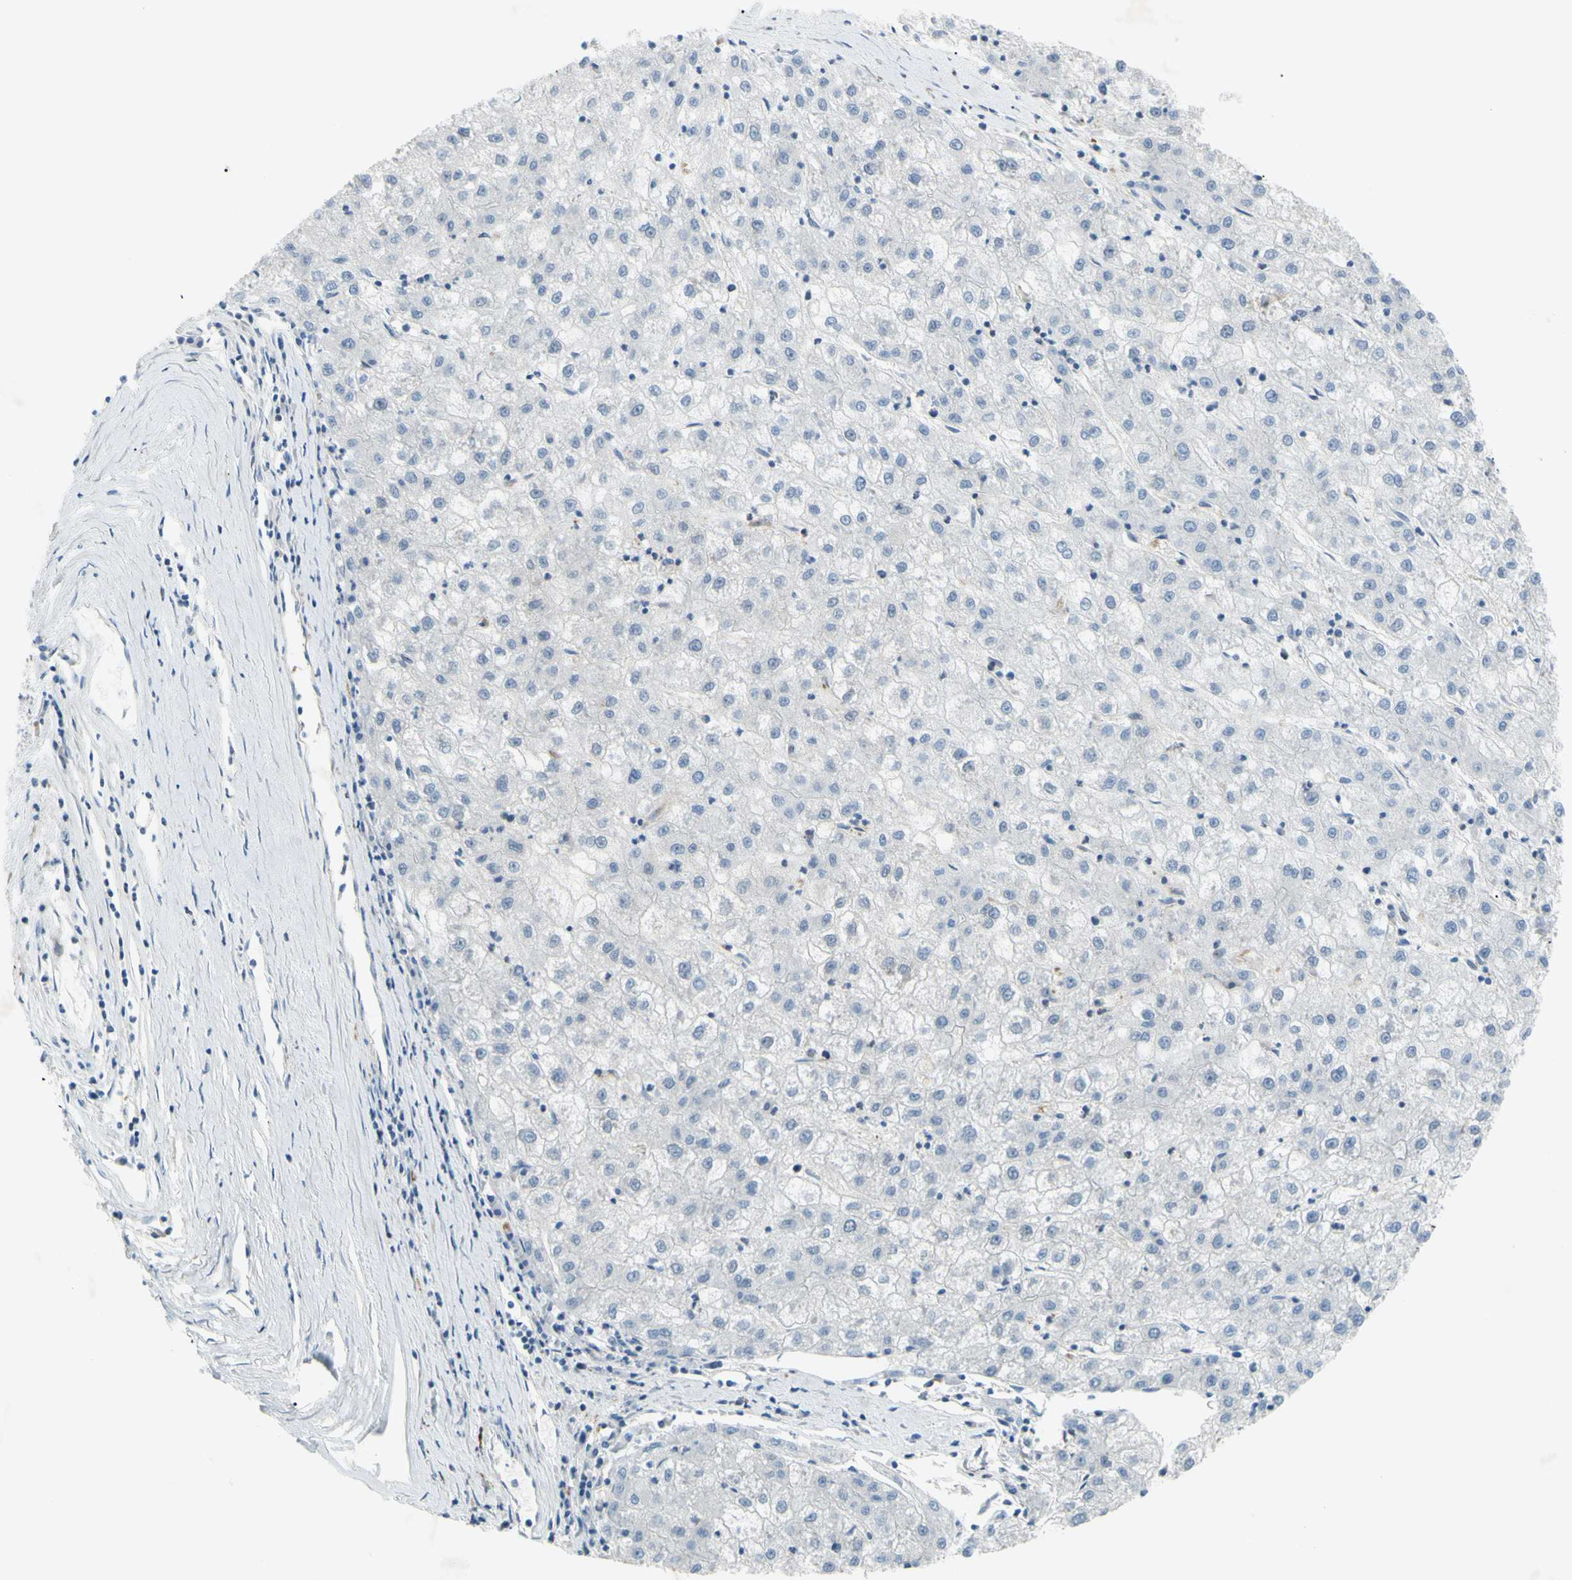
{"staining": {"intensity": "negative", "quantity": "none", "location": "none"}, "tissue": "liver cancer", "cell_type": "Tumor cells", "image_type": "cancer", "snomed": [{"axis": "morphology", "description": "Carcinoma, Hepatocellular, NOS"}, {"axis": "topography", "description": "Liver"}], "caption": "Histopathology image shows no significant protein positivity in tumor cells of liver cancer (hepatocellular carcinoma).", "gene": "PAK2", "patient": {"sex": "male", "age": 72}}